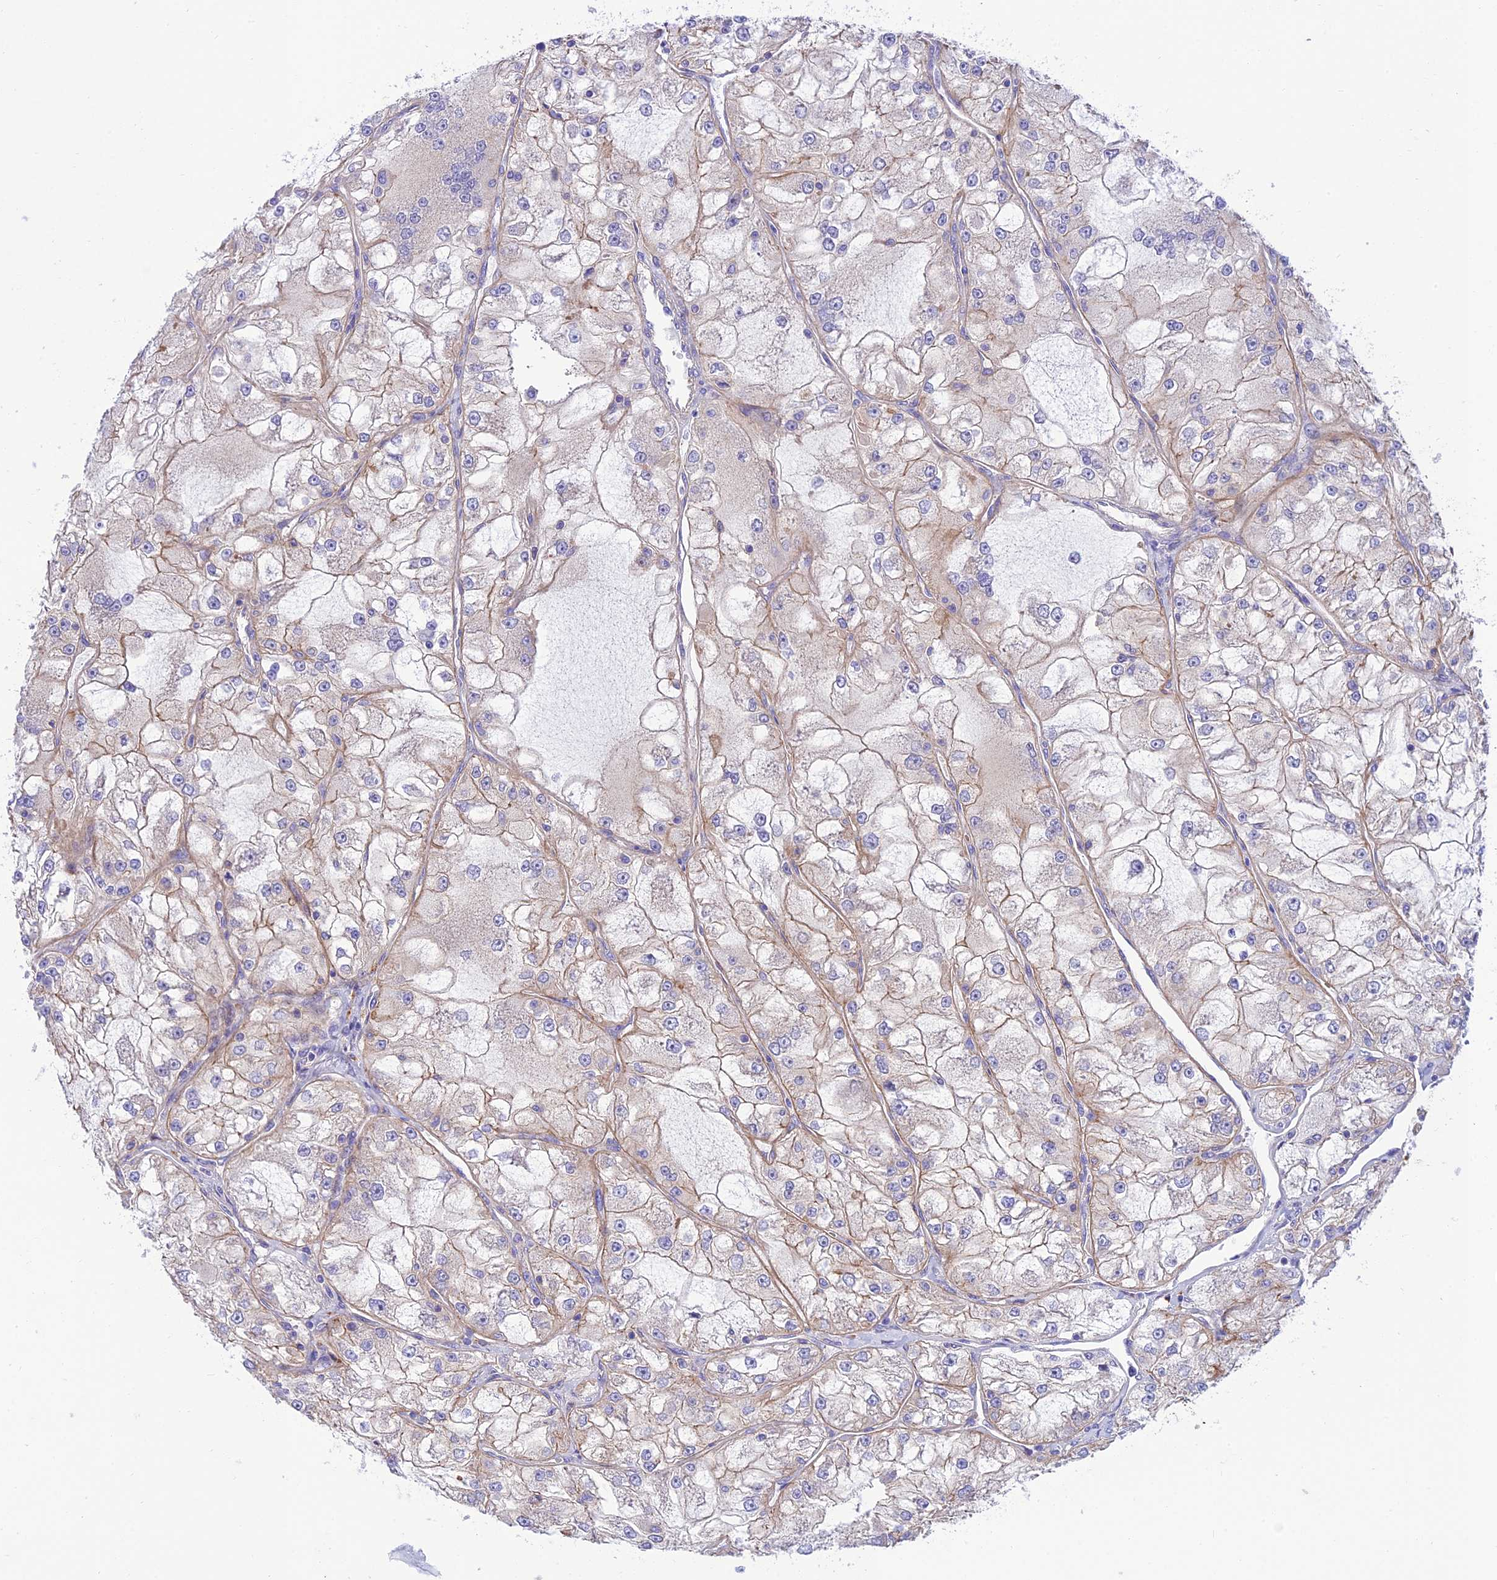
{"staining": {"intensity": "negative", "quantity": "none", "location": "none"}, "tissue": "renal cancer", "cell_type": "Tumor cells", "image_type": "cancer", "snomed": [{"axis": "morphology", "description": "Adenocarcinoma, NOS"}, {"axis": "topography", "description": "Kidney"}], "caption": "The immunohistochemistry (IHC) histopathology image has no significant staining in tumor cells of adenocarcinoma (renal) tissue.", "gene": "CCDC157", "patient": {"sex": "female", "age": 72}}